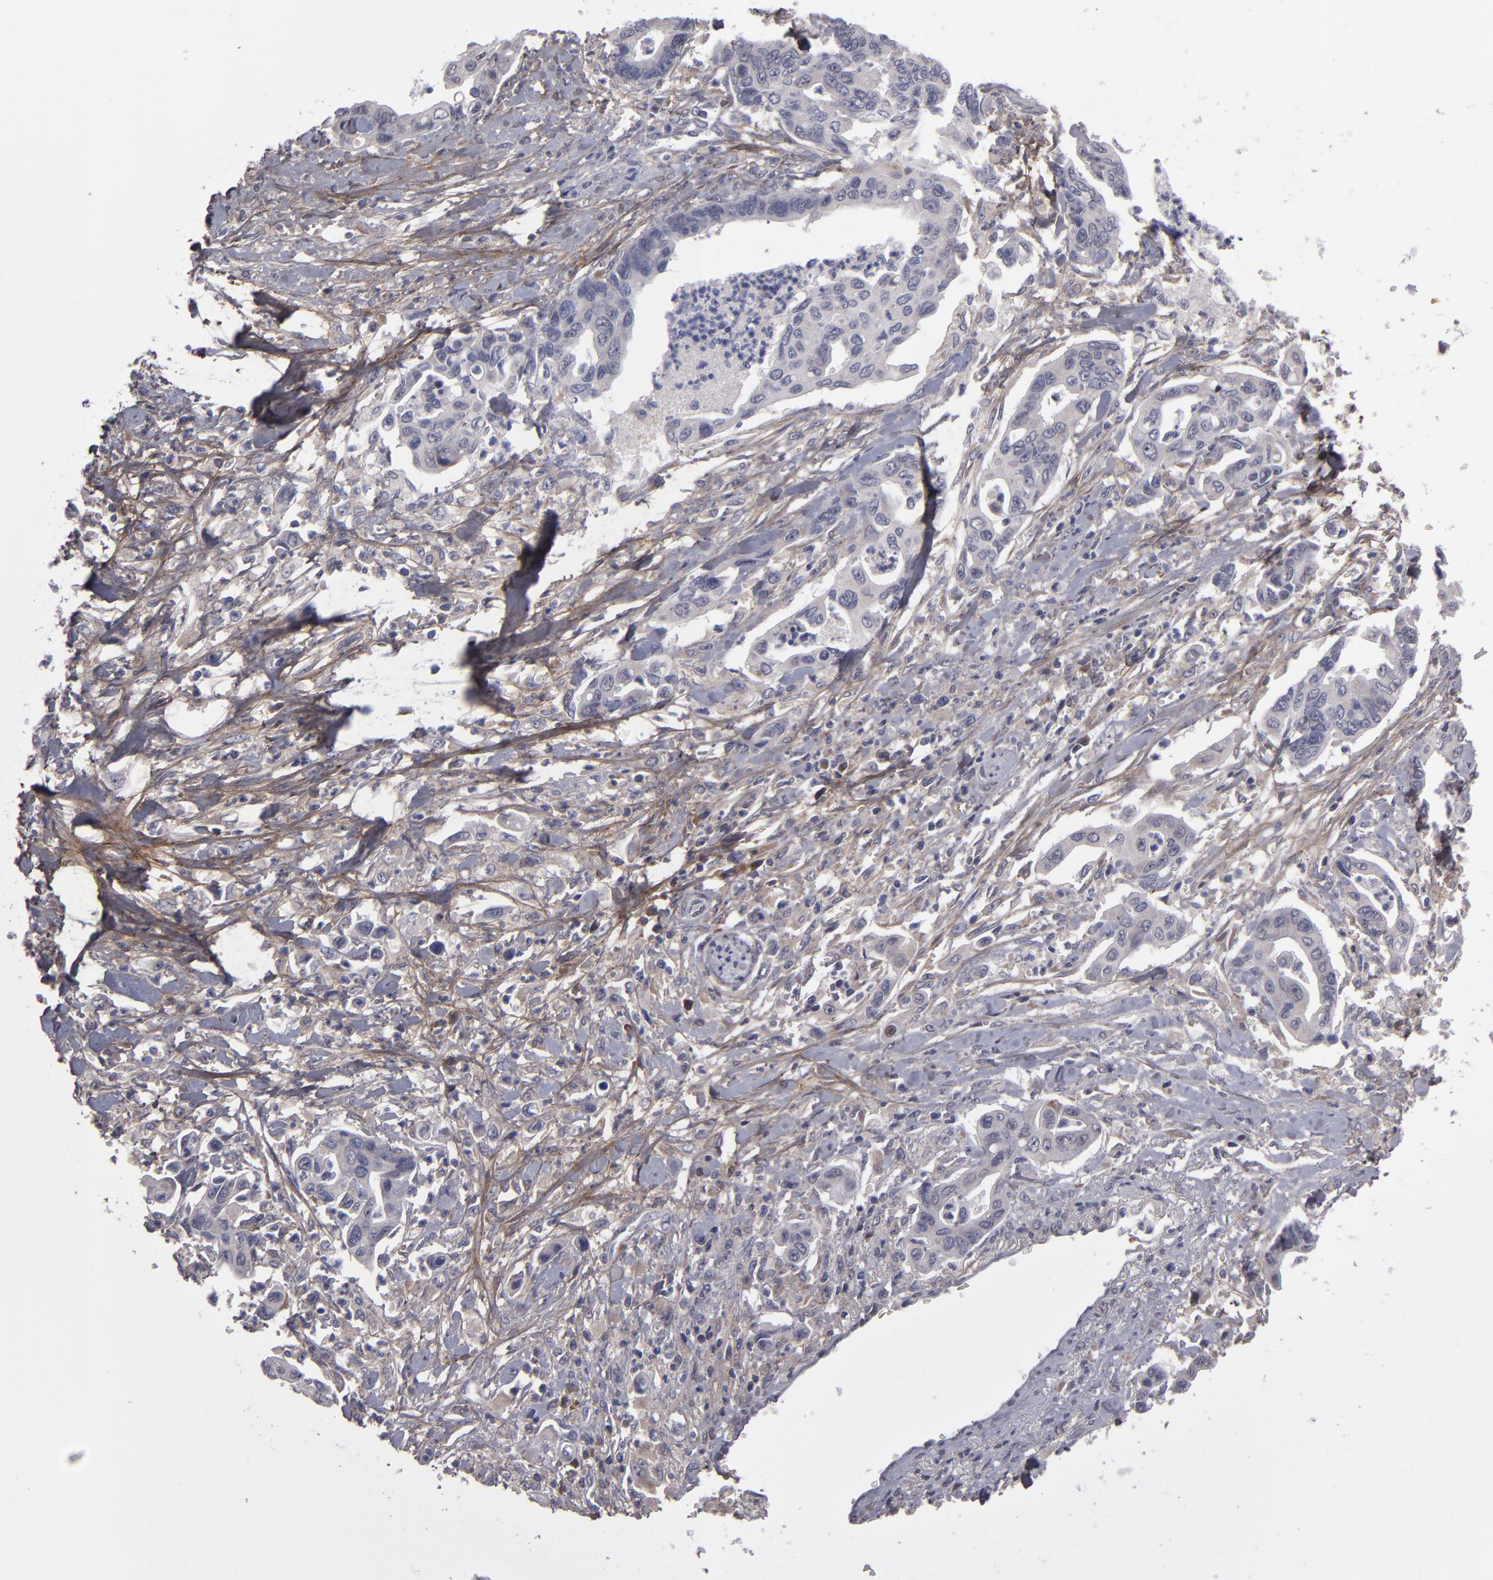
{"staining": {"intensity": "weak", "quantity": "25%-75%", "location": "cytoplasmic/membranous"}, "tissue": "pancreatic cancer", "cell_type": "Tumor cells", "image_type": "cancer", "snomed": [{"axis": "morphology", "description": "Adenocarcinoma, NOS"}, {"axis": "topography", "description": "Pancreas"}], "caption": "Immunohistochemical staining of pancreatic cancer demonstrates low levels of weak cytoplasmic/membranous protein expression in about 25%-75% of tumor cells.", "gene": "IL12A", "patient": {"sex": "female", "age": 70}}